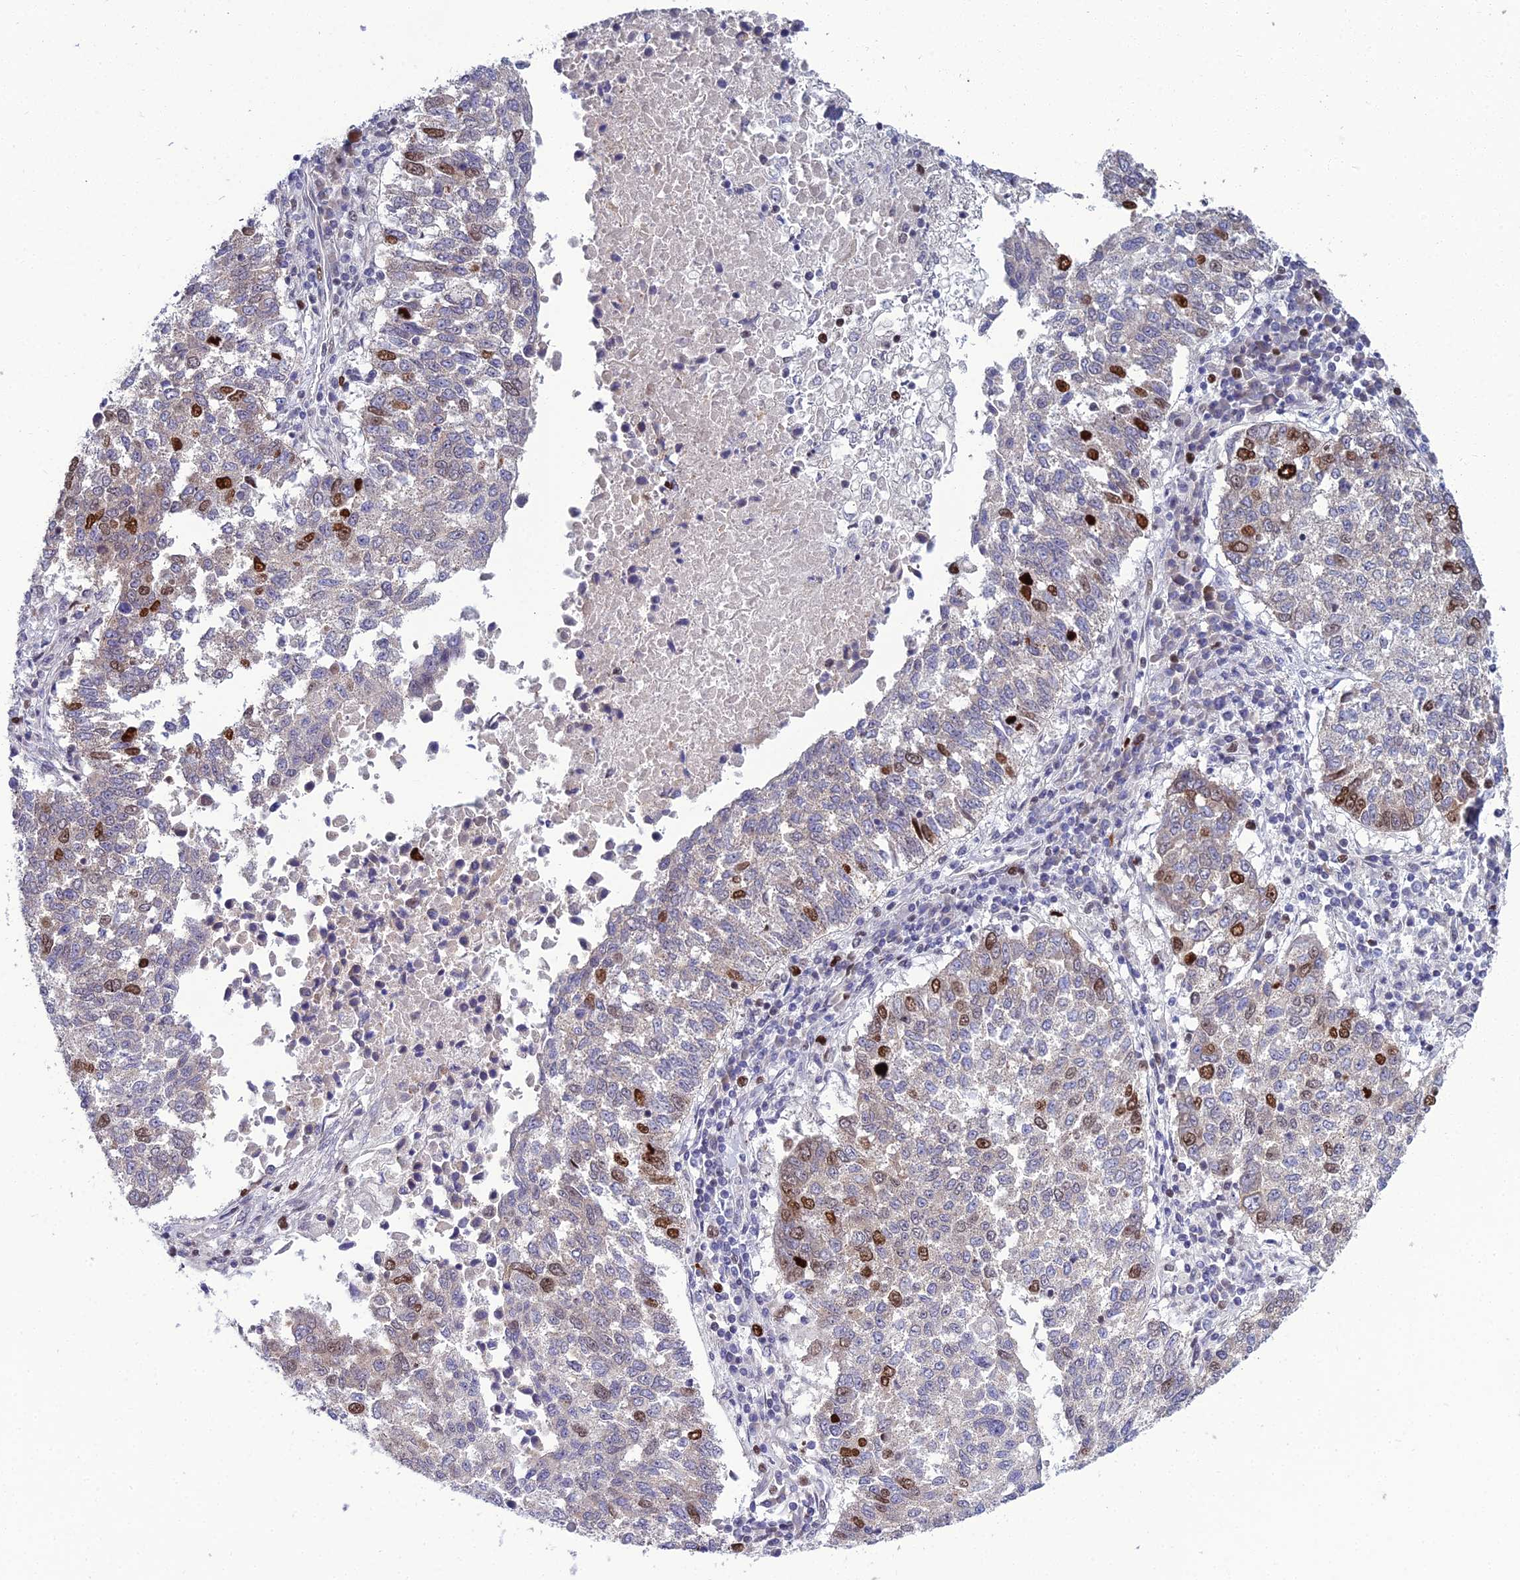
{"staining": {"intensity": "strong", "quantity": "<25%", "location": "nuclear"}, "tissue": "lung cancer", "cell_type": "Tumor cells", "image_type": "cancer", "snomed": [{"axis": "morphology", "description": "Squamous cell carcinoma, NOS"}, {"axis": "topography", "description": "Lung"}], "caption": "Protein staining shows strong nuclear positivity in about <25% of tumor cells in lung cancer.", "gene": "TAF9B", "patient": {"sex": "male", "age": 73}}